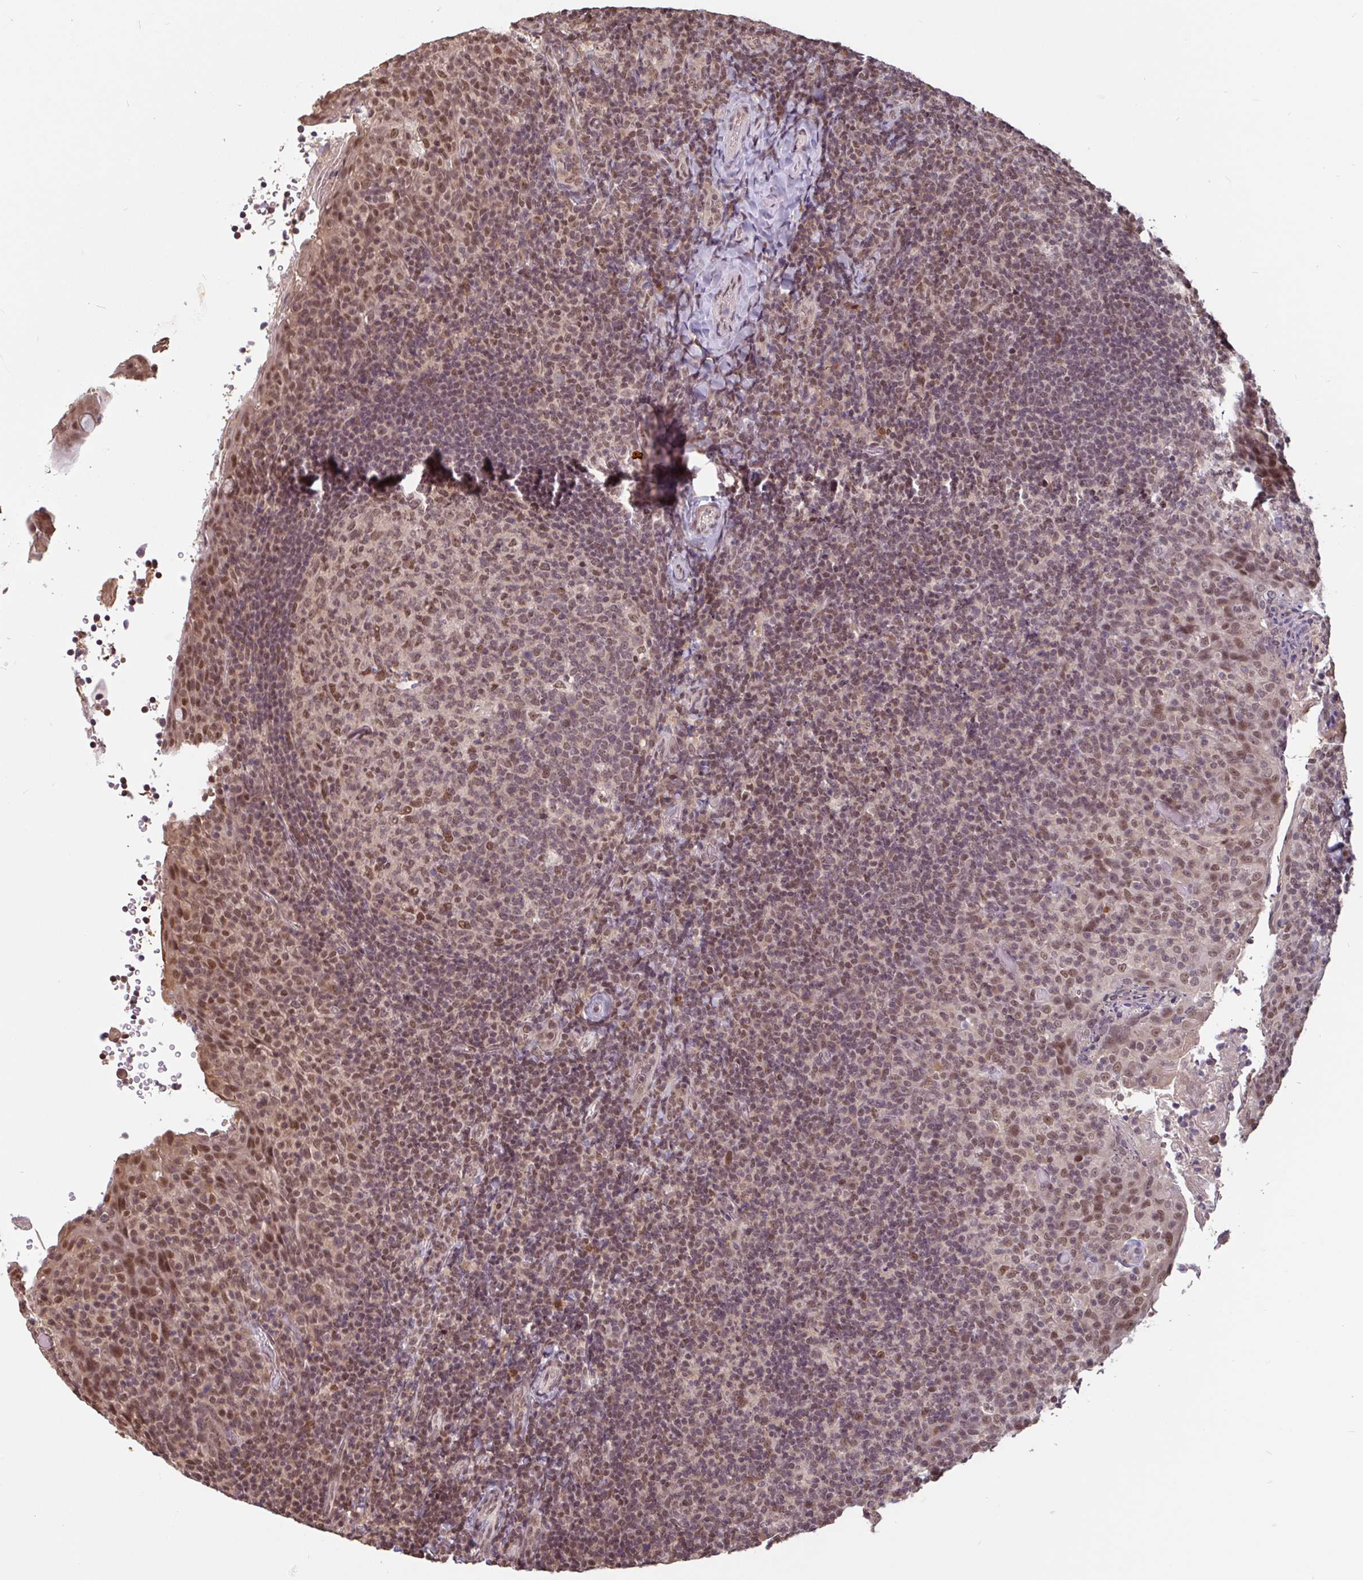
{"staining": {"intensity": "moderate", "quantity": "25%-75%", "location": "nuclear"}, "tissue": "tonsil", "cell_type": "Germinal center cells", "image_type": "normal", "snomed": [{"axis": "morphology", "description": "Normal tissue, NOS"}, {"axis": "topography", "description": "Tonsil"}], "caption": "The micrograph exhibits staining of unremarkable tonsil, revealing moderate nuclear protein expression (brown color) within germinal center cells.", "gene": "DR1", "patient": {"sex": "female", "age": 10}}